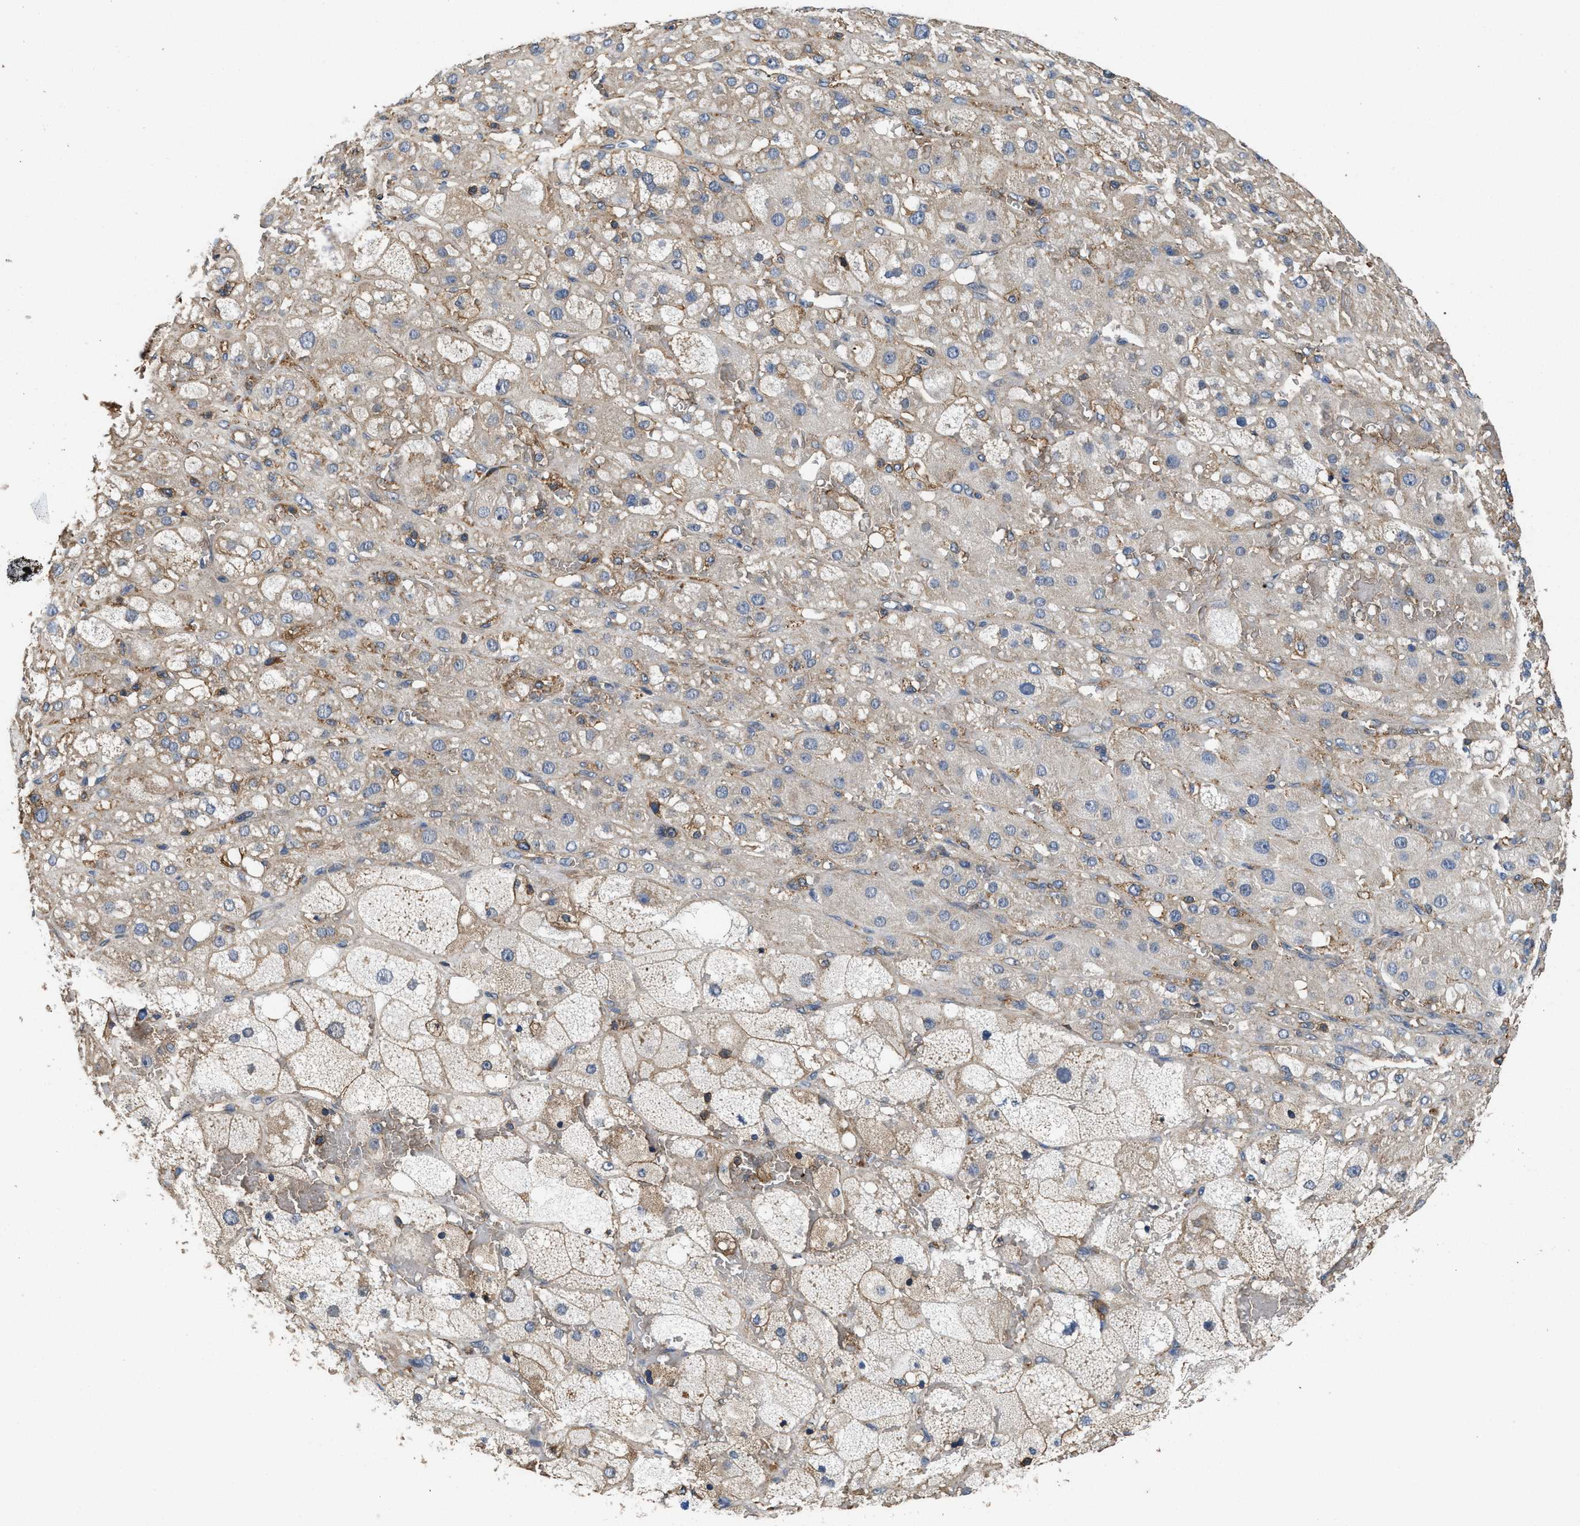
{"staining": {"intensity": "weak", "quantity": "25%-75%", "location": "cytoplasmic/membranous"}, "tissue": "adrenal gland", "cell_type": "Glandular cells", "image_type": "normal", "snomed": [{"axis": "morphology", "description": "Normal tissue, NOS"}, {"axis": "topography", "description": "Adrenal gland"}], "caption": "The immunohistochemical stain highlights weak cytoplasmic/membranous positivity in glandular cells of unremarkable adrenal gland.", "gene": "LINGO2", "patient": {"sex": "female", "age": 47}}